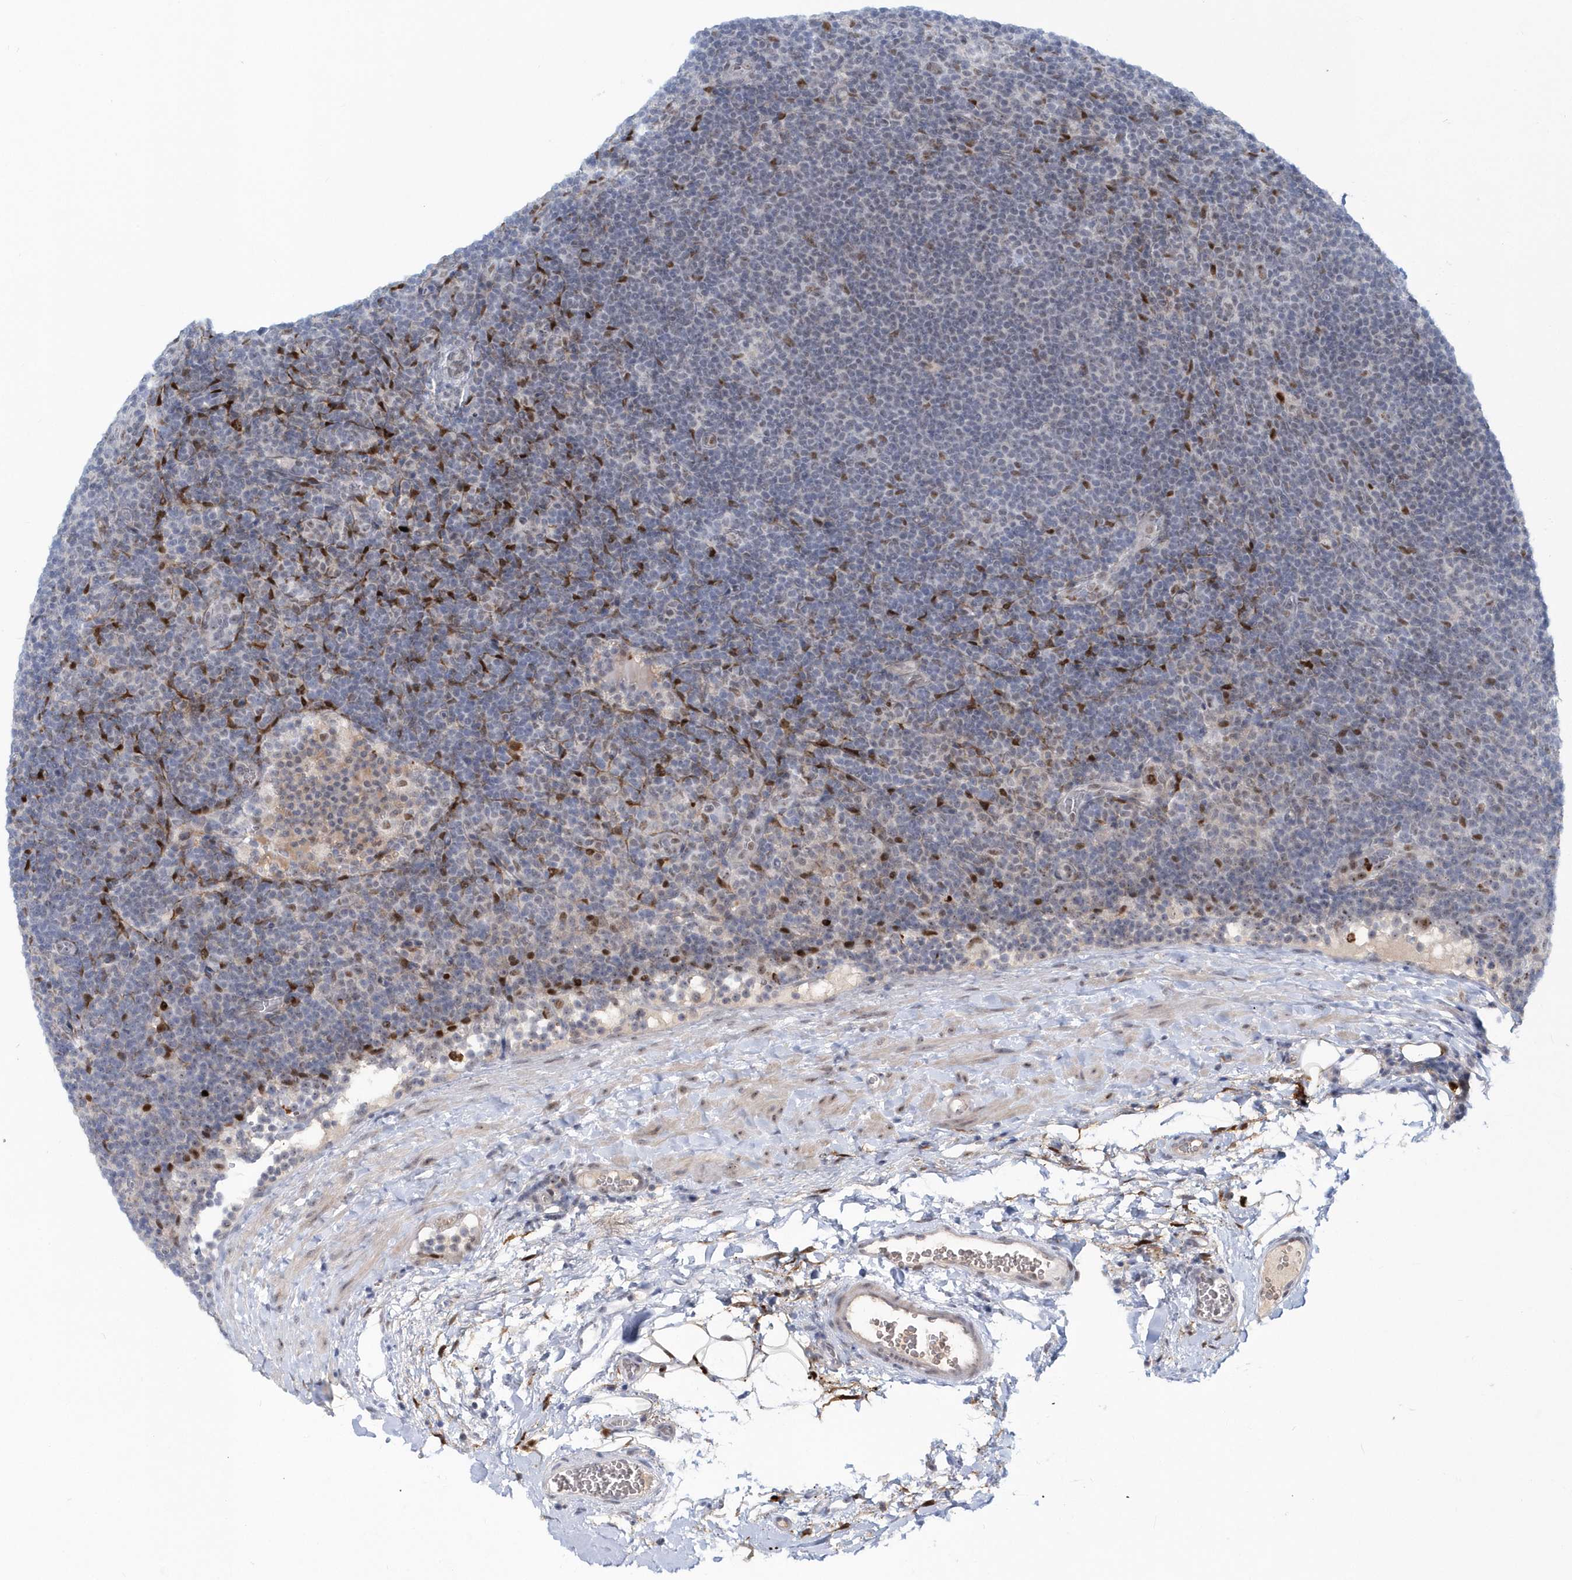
{"staining": {"intensity": "negative", "quantity": "none", "location": "none"}, "tissue": "lymphoma", "cell_type": "Tumor cells", "image_type": "cancer", "snomed": [{"axis": "morphology", "description": "Hodgkin's disease, NOS"}, {"axis": "topography", "description": "Lymph node"}], "caption": "Human Hodgkin's disease stained for a protein using immunohistochemistry reveals no expression in tumor cells.", "gene": "ASCL4", "patient": {"sex": "female", "age": 57}}